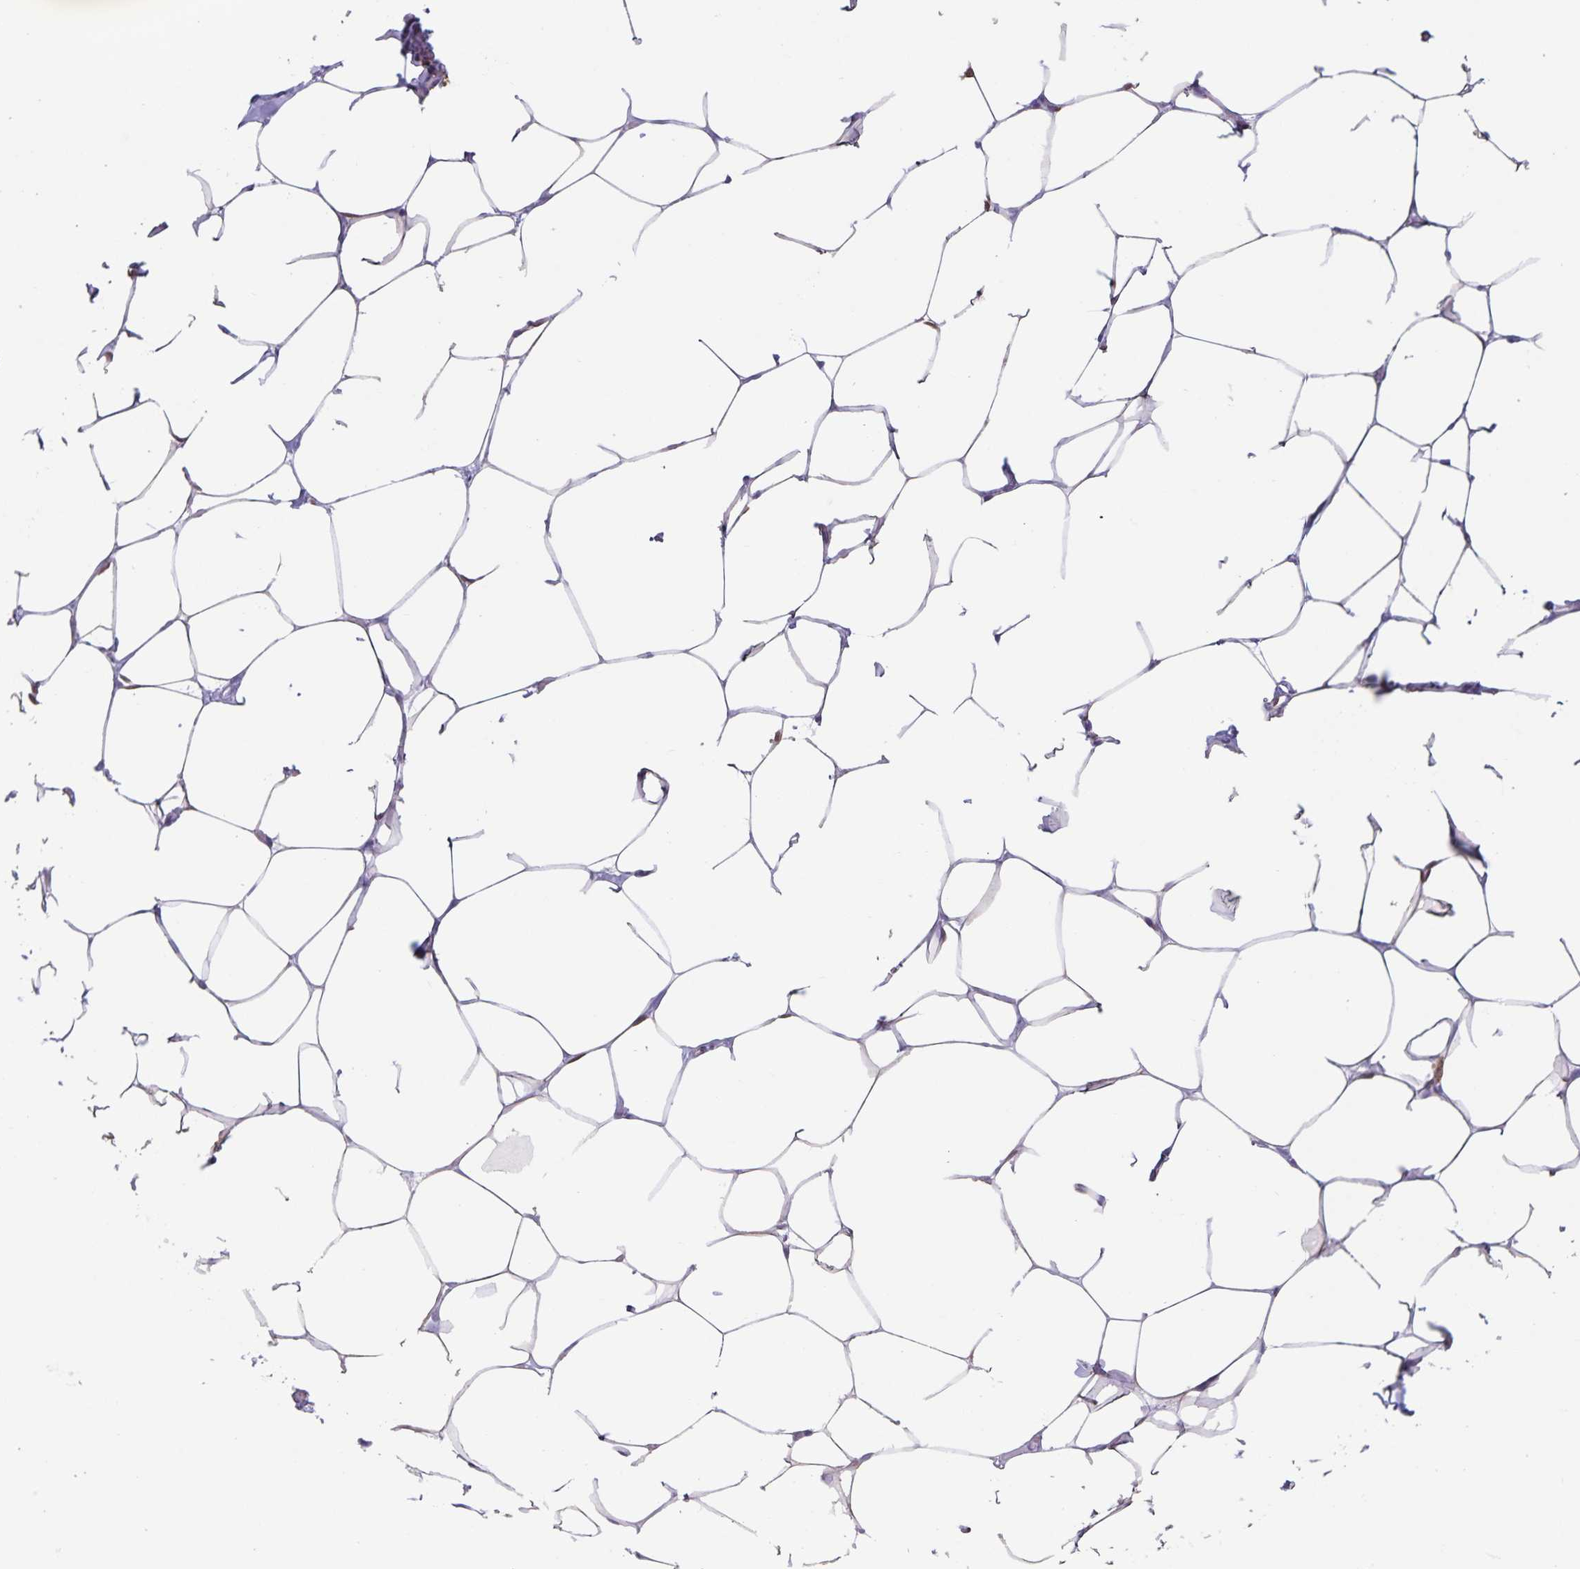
{"staining": {"intensity": "weak", "quantity": "<25%", "location": "cytoplasmic/membranous"}, "tissue": "breast", "cell_type": "Adipocytes", "image_type": "normal", "snomed": [{"axis": "morphology", "description": "Normal tissue, NOS"}, {"axis": "topography", "description": "Breast"}], "caption": "Adipocytes show no significant protein staining in benign breast.", "gene": "SYNM", "patient": {"sex": "female", "age": 27}}